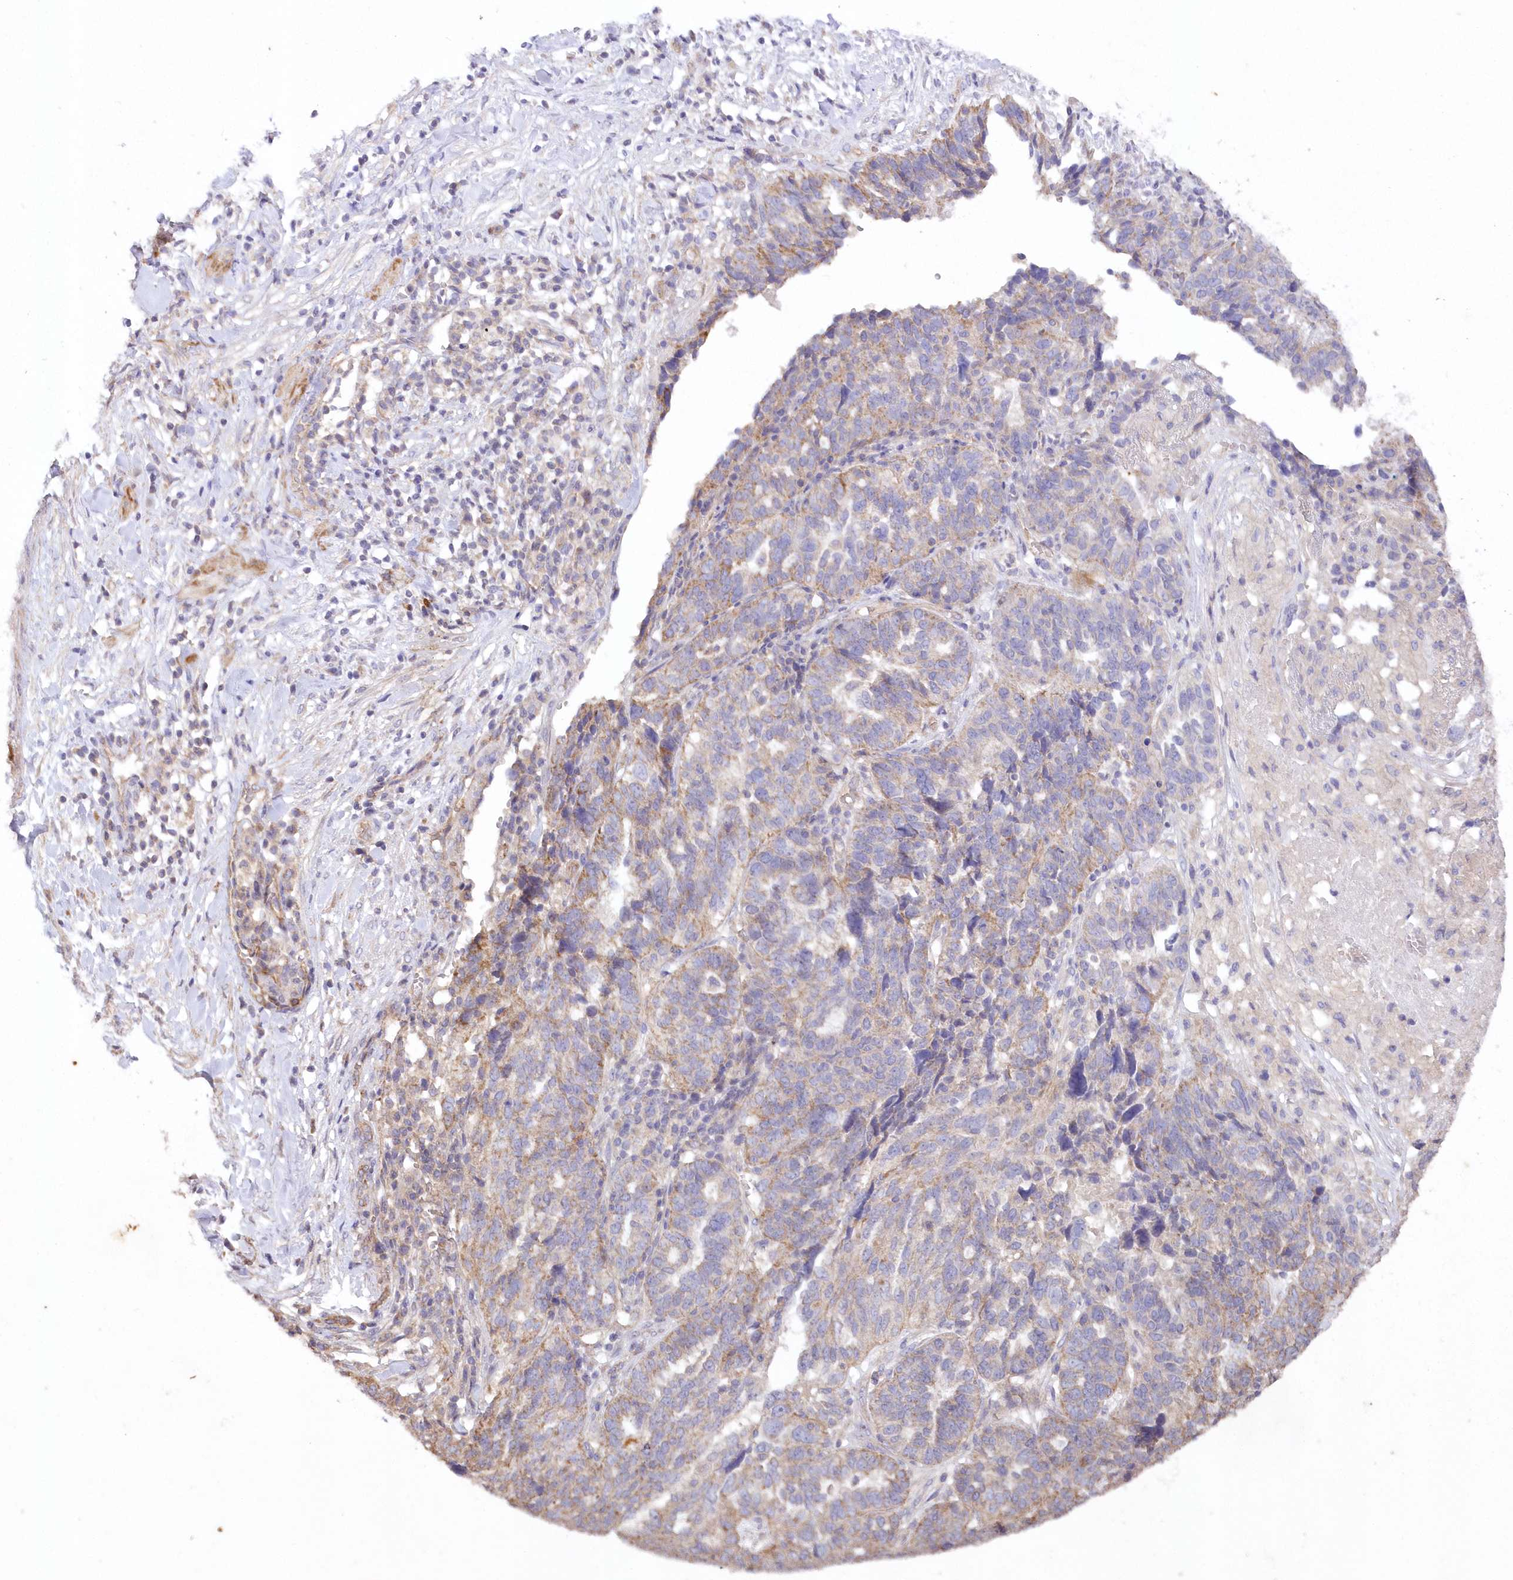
{"staining": {"intensity": "weak", "quantity": "<25%", "location": "cytoplasmic/membranous"}, "tissue": "ovarian cancer", "cell_type": "Tumor cells", "image_type": "cancer", "snomed": [{"axis": "morphology", "description": "Cystadenocarcinoma, serous, NOS"}, {"axis": "topography", "description": "Ovary"}], "caption": "An image of human ovarian cancer is negative for staining in tumor cells.", "gene": "ITSN2", "patient": {"sex": "female", "age": 59}}